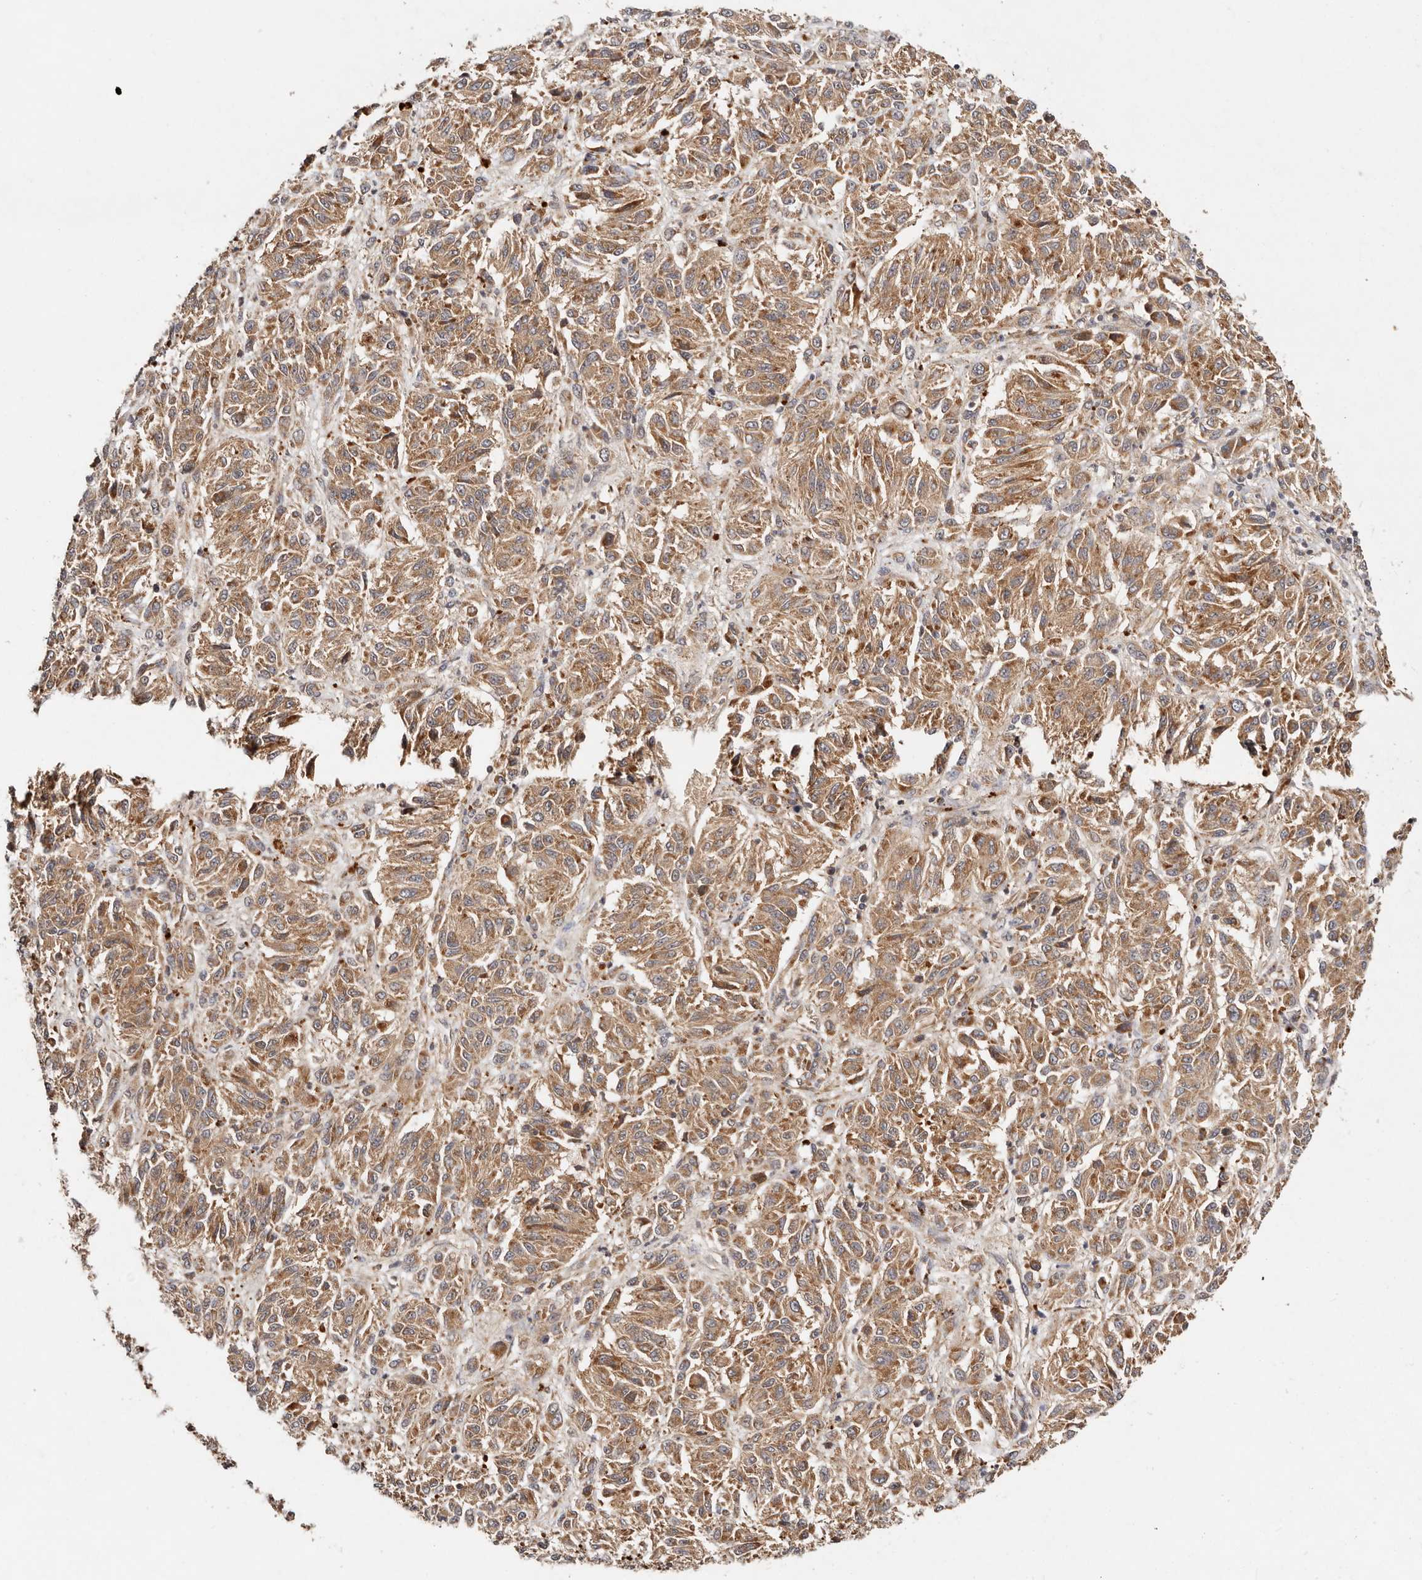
{"staining": {"intensity": "moderate", "quantity": ">75%", "location": "cytoplasmic/membranous"}, "tissue": "melanoma", "cell_type": "Tumor cells", "image_type": "cancer", "snomed": [{"axis": "morphology", "description": "Malignant melanoma, Metastatic site"}, {"axis": "topography", "description": "Lung"}], "caption": "Immunohistochemistry of malignant melanoma (metastatic site) shows medium levels of moderate cytoplasmic/membranous positivity in approximately >75% of tumor cells.", "gene": "DENND11", "patient": {"sex": "male", "age": 64}}